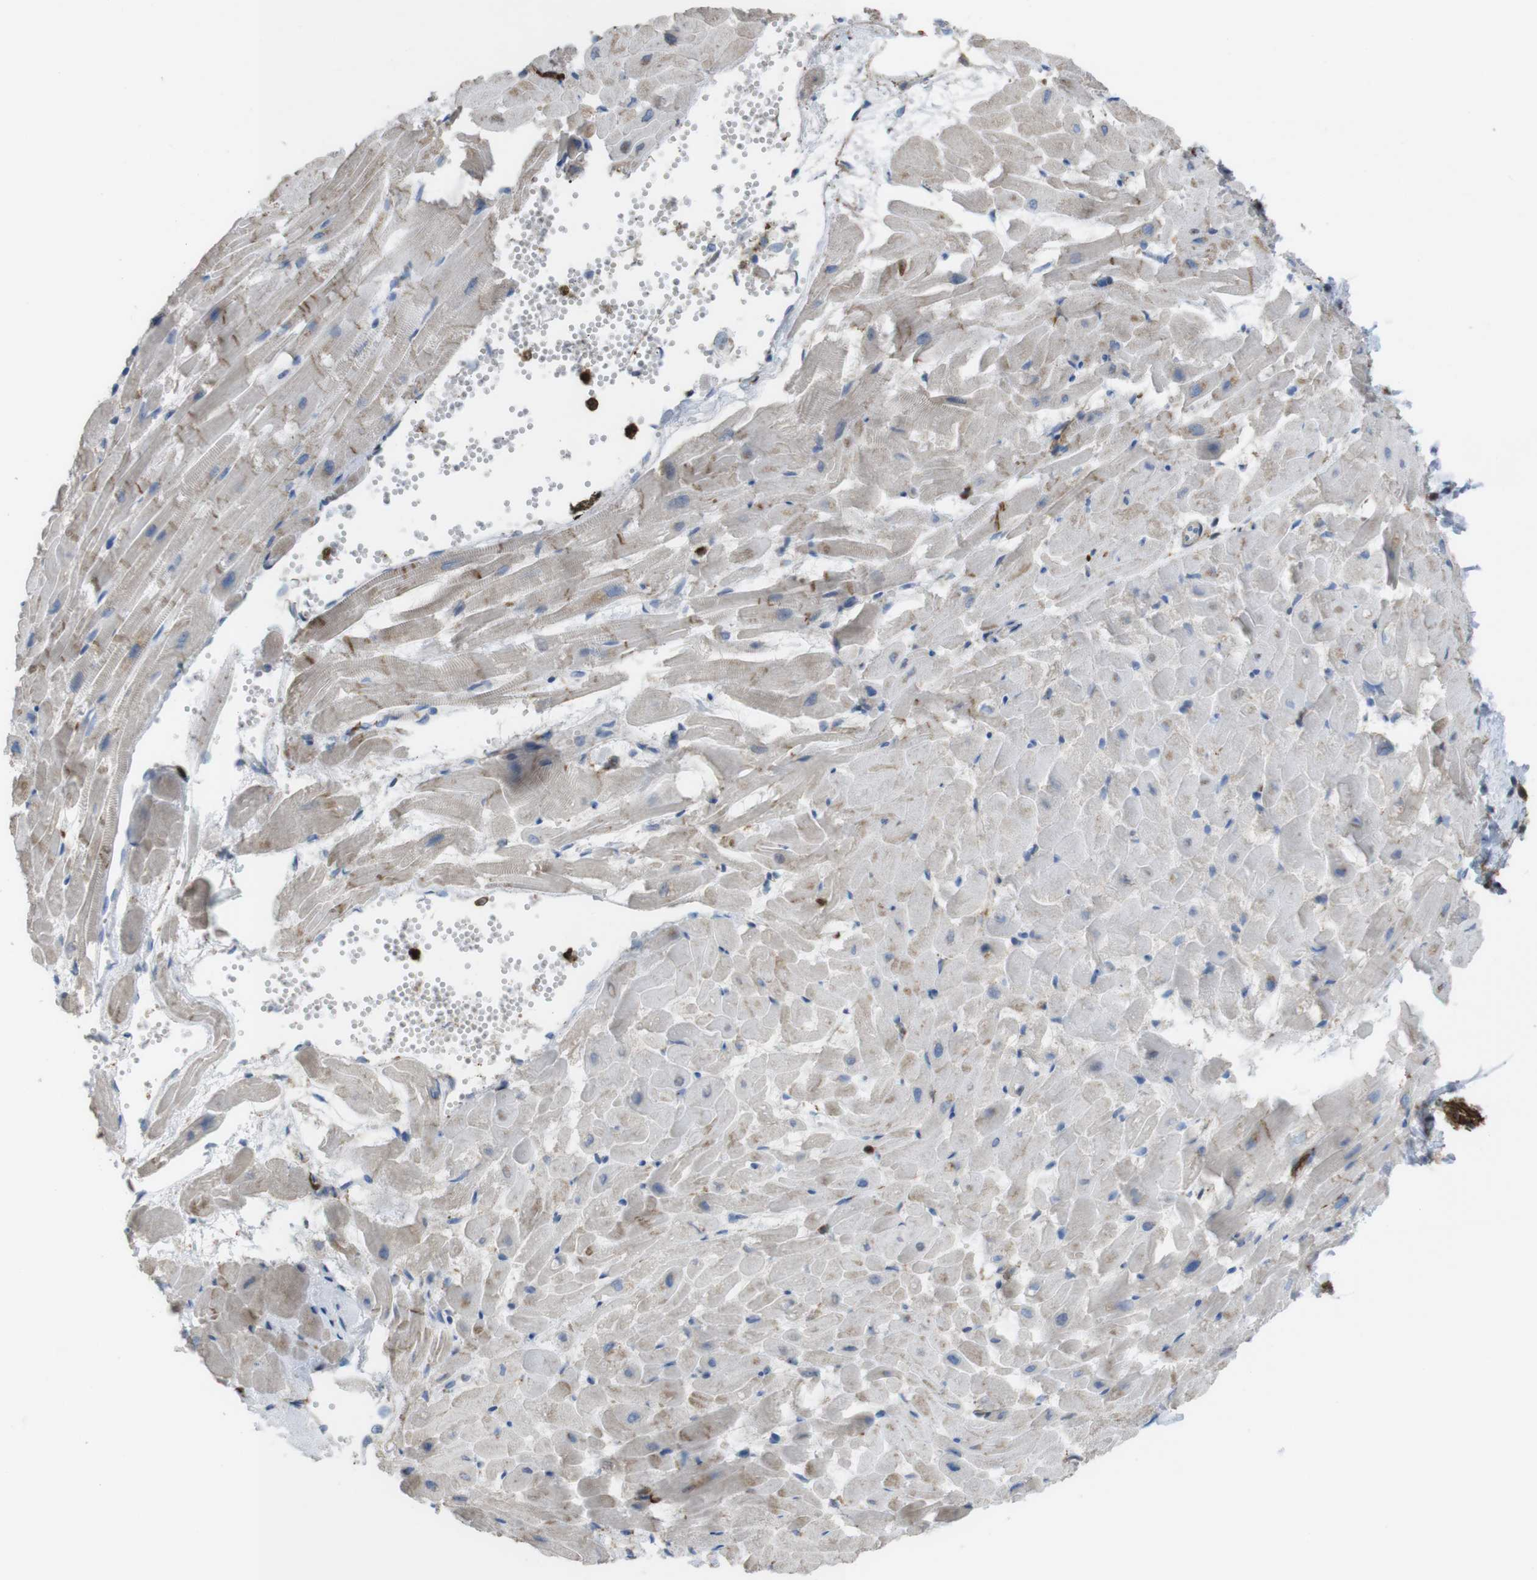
{"staining": {"intensity": "moderate", "quantity": "25%-75%", "location": "cytoplasmic/membranous"}, "tissue": "heart muscle", "cell_type": "Cardiomyocytes", "image_type": "normal", "snomed": [{"axis": "morphology", "description": "Normal tissue, NOS"}, {"axis": "topography", "description": "Heart"}], "caption": "Protein positivity by immunohistochemistry reveals moderate cytoplasmic/membranous staining in approximately 25%-75% of cardiomyocytes in normal heart muscle.", "gene": "PRKCD", "patient": {"sex": "female", "age": 19}}